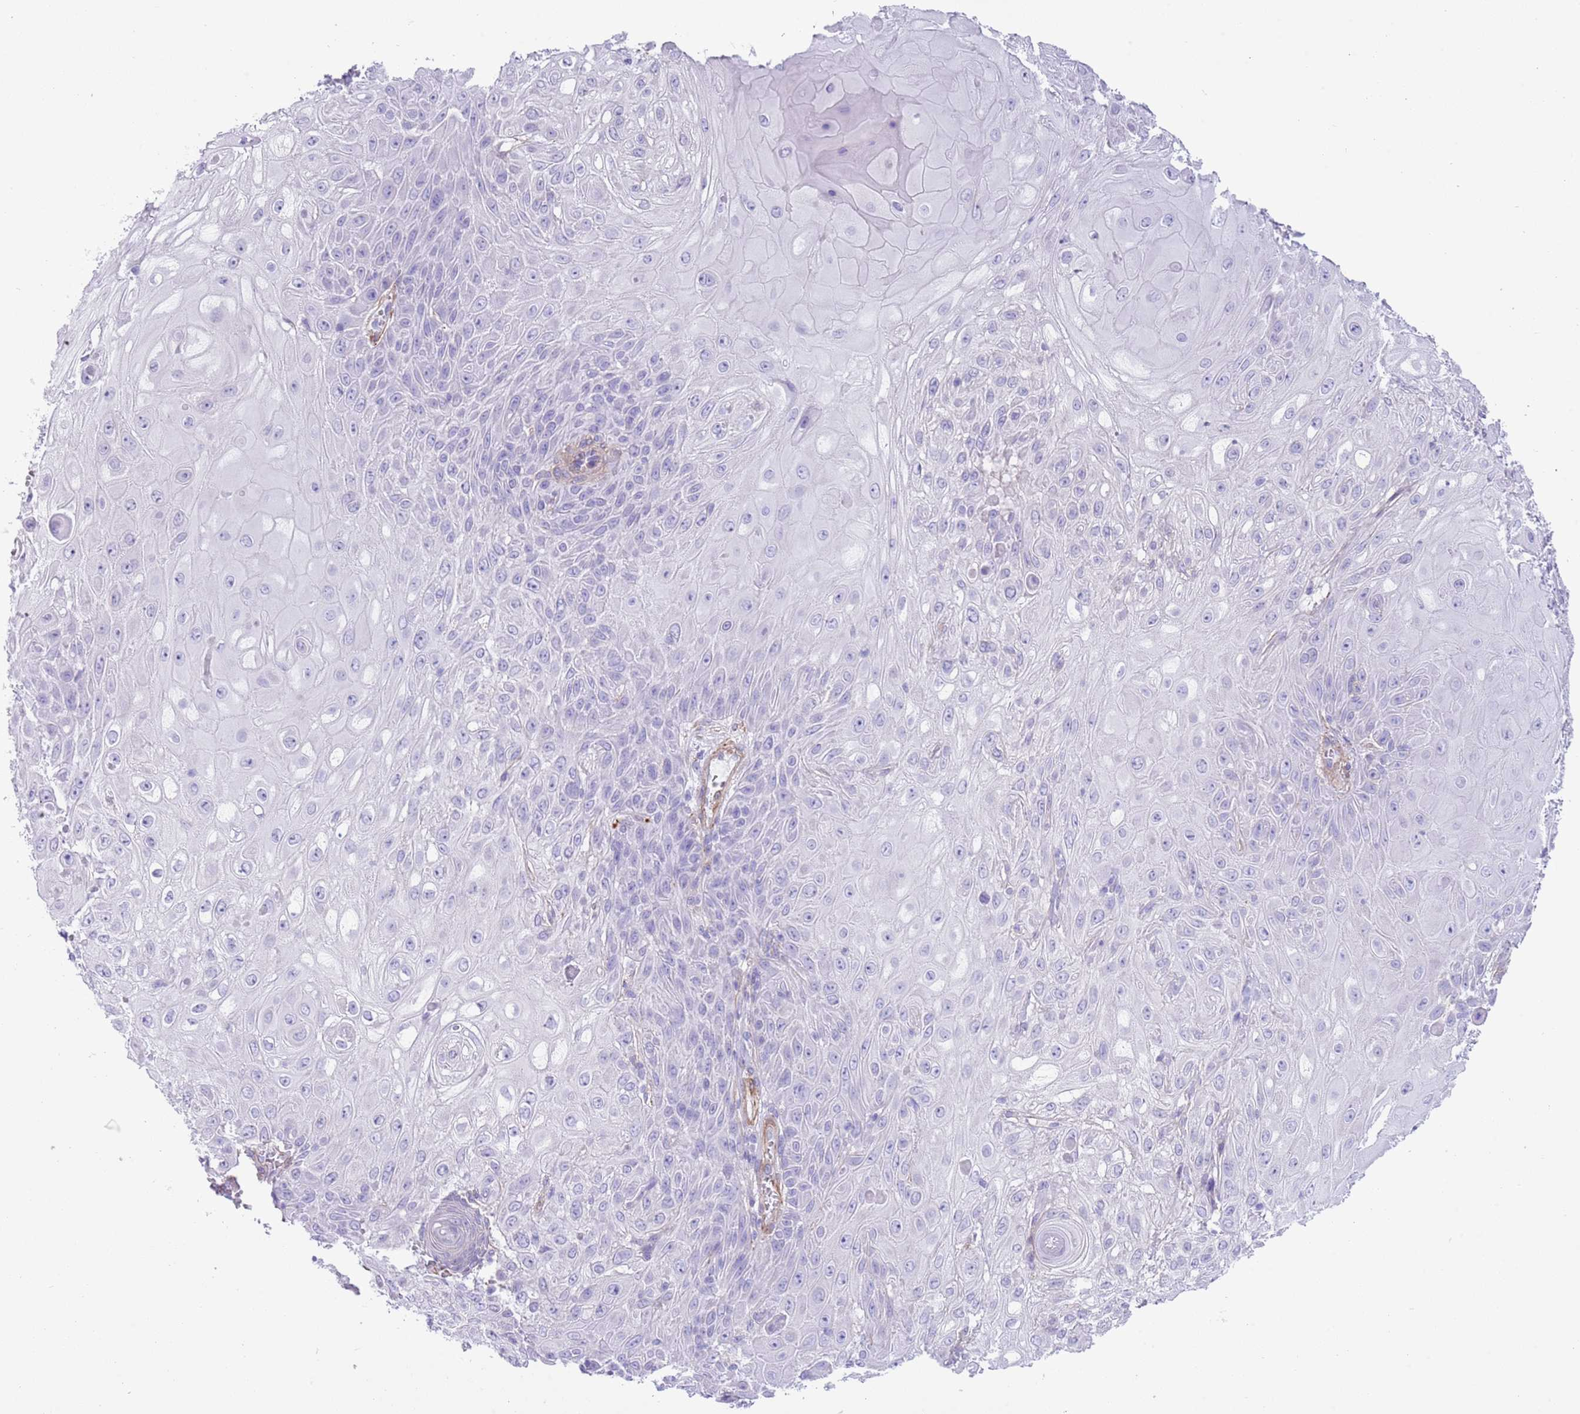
{"staining": {"intensity": "negative", "quantity": "none", "location": "none"}, "tissue": "skin cancer", "cell_type": "Tumor cells", "image_type": "cancer", "snomed": [{"axis": "morphology", "description": "Normal tissue, NOS"}, {"axis": "morphology", "description": "Squamous cell carcinoma, NOS"}, {"axis": "topography", "description": "Skin"}, {"axis": "topography", "description": "Cartilage tissue"}], "caption": "Protein analysis of skin squamous cell carcinoma demonstrates no significant expression in tumor cells.", "gene": "TSGA13", "patient": {"sex": "female", "age": 79}}